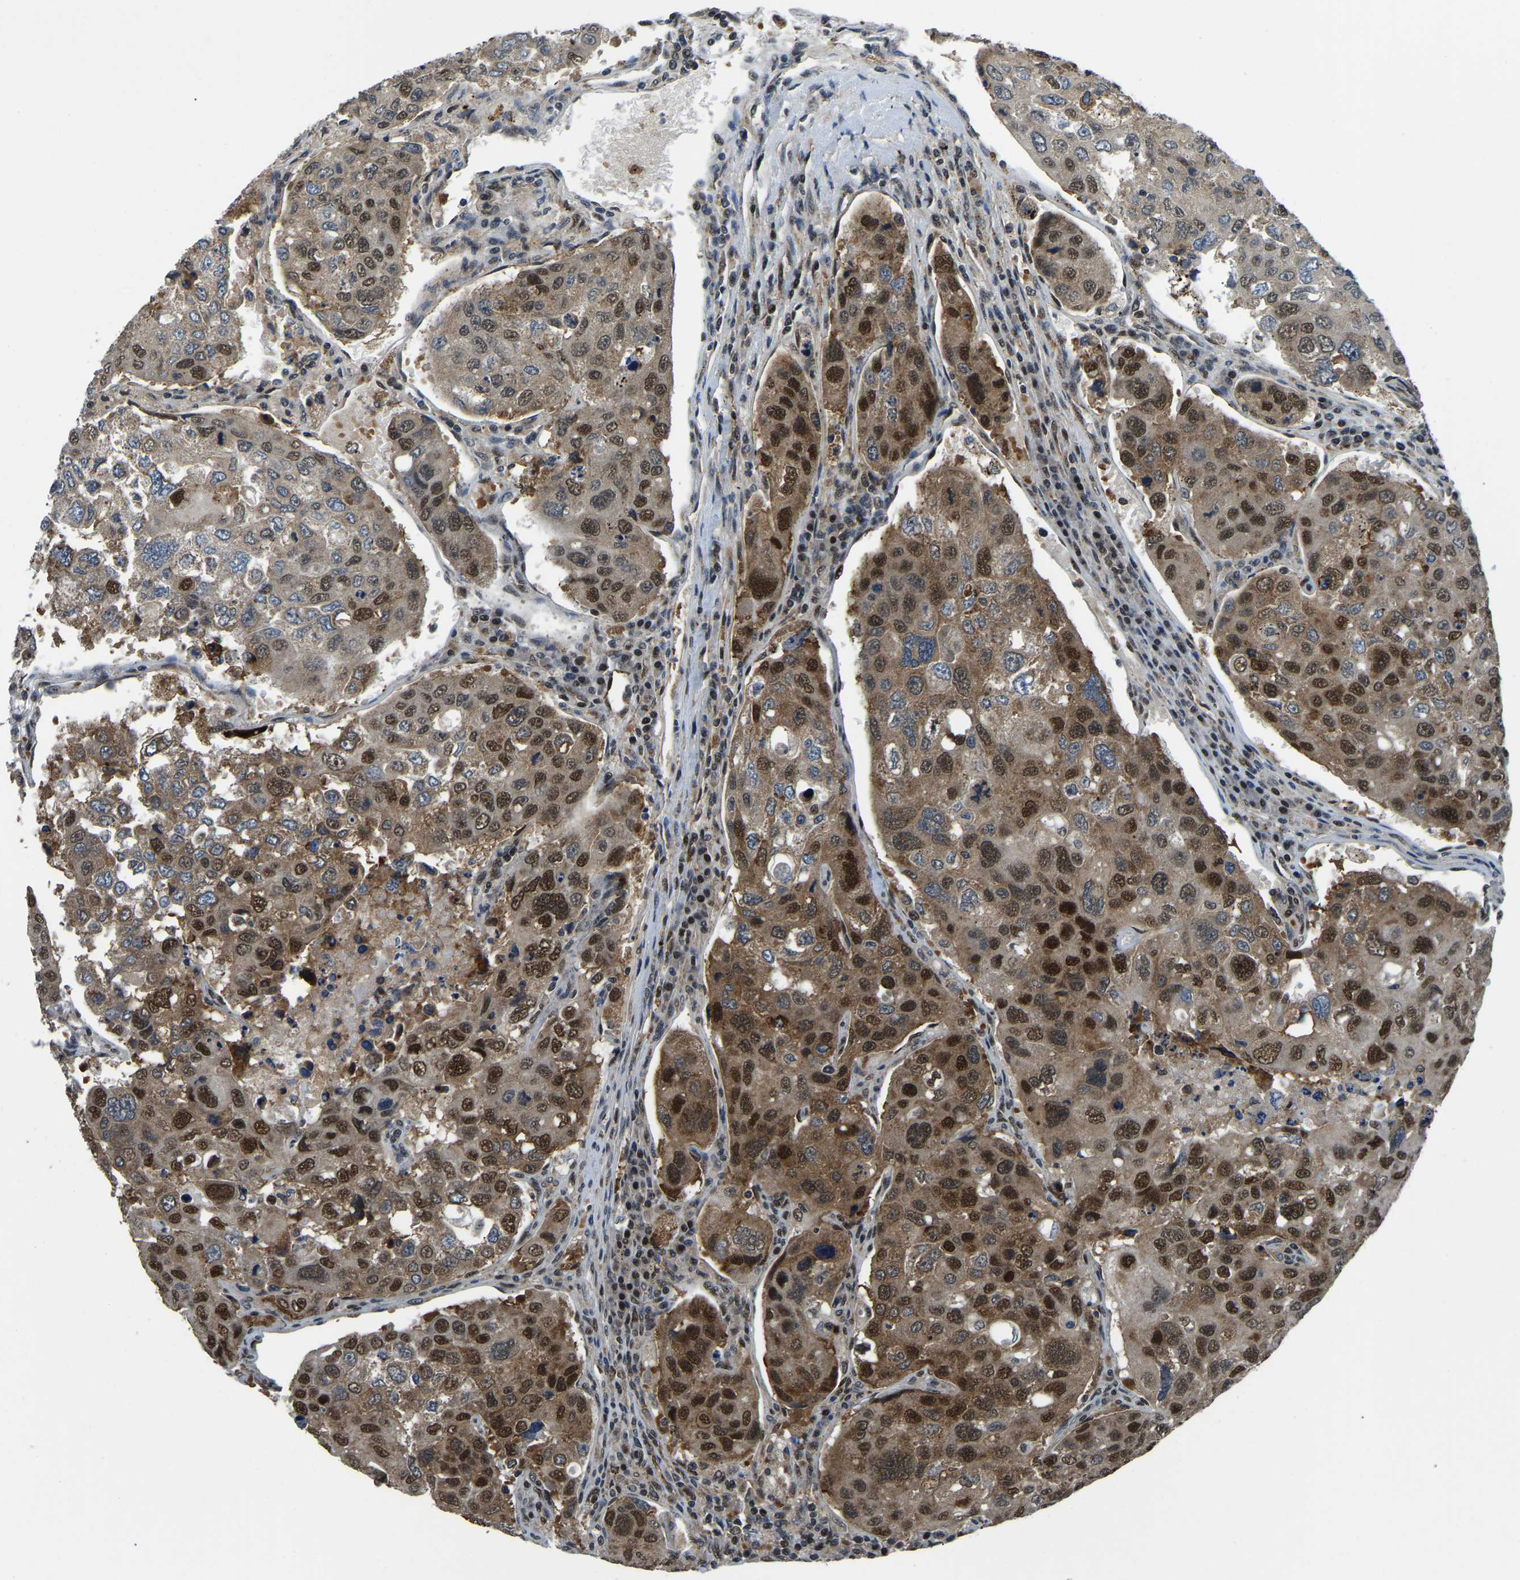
{"staining": {"intensity": "strong", "quantity": "25%-75%", "location": "cytoplasmic/membranous,nuclear"}, "tissue": "urothelial cancer", "cell_type": "Tumor cells", "image_type": "cancer", "snomed": [{"axis": "morphology", "description": "Urothelial carcinoma, High grade"}, {"axis": "topography", "description": "Lymph node"}, {"axis": "topography", "description": "Urinary bladder"}], "caption": "This micrograph shows immunohistochemistry (IHC) staining of human urothelial carcinoma (high-grade), with high strong cytoplasmic/membranous and nuclear staining in approximately 25%-75% of tumor cells.", "gene": "DFFA", "patient": {"sex": "male", "age": 51}}